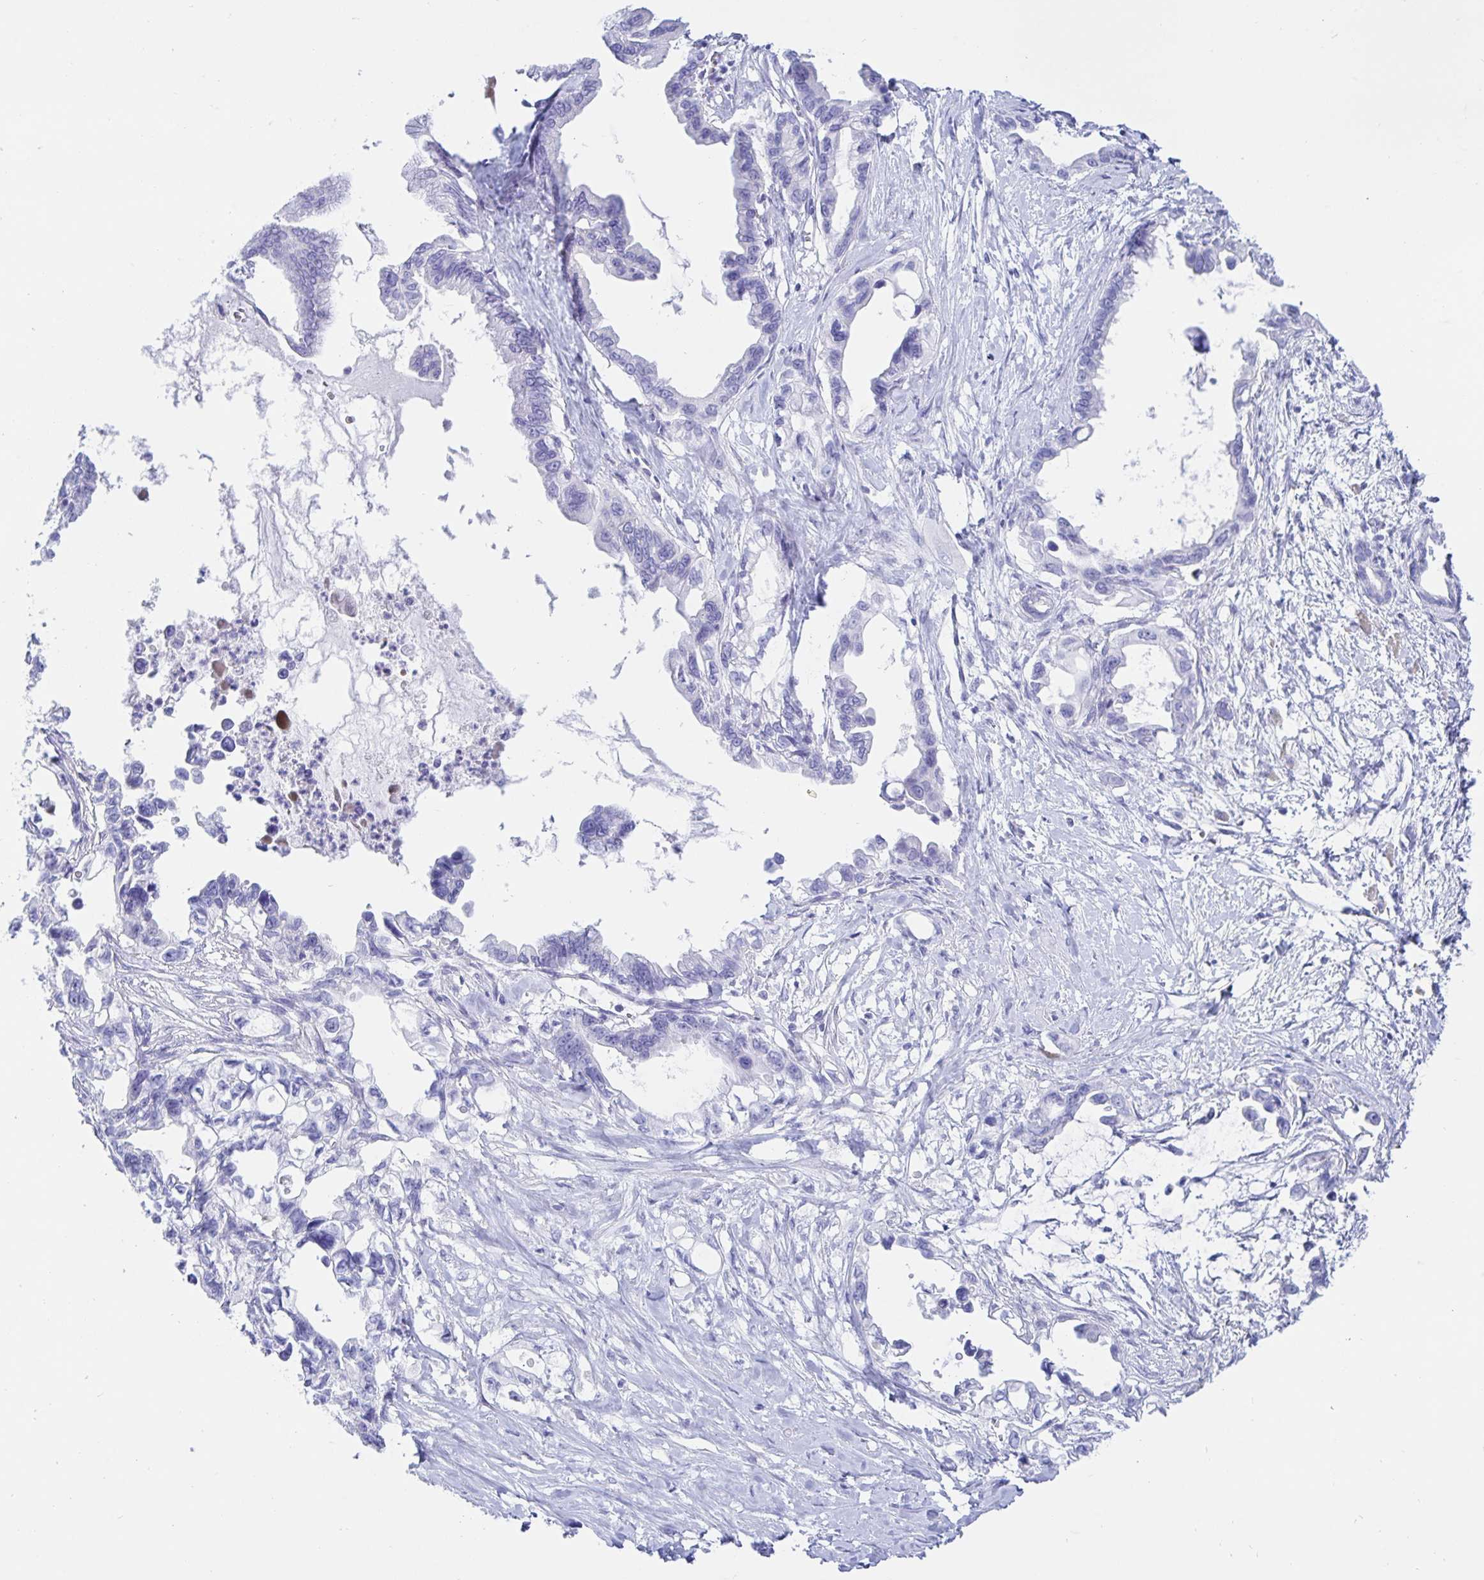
{"staining": {"intensity": "negative", "quantity": "none", "location": "none"}, "tissue": "pancreatic cancer", "cell_type": "Tumor cells", "image_type": "cancer", "snomed": [{"axis": "morphology", "description": "Adenocarcinoma, NOS"}, {"axis": "topography", "description": "Pancreas"}], "caption": "DAB immunohistochemical staining of adenocarcinoma (pancreatic) exhibits no significant positivity in tumor cells. Brightfield microscopy of immunohistochemistry (IHC) stained with DAB (brown) and hematoxylin (blue), captured at high magnification.", "gene": "KCNH6", "patient": {"sex": "male", "age": 61}}